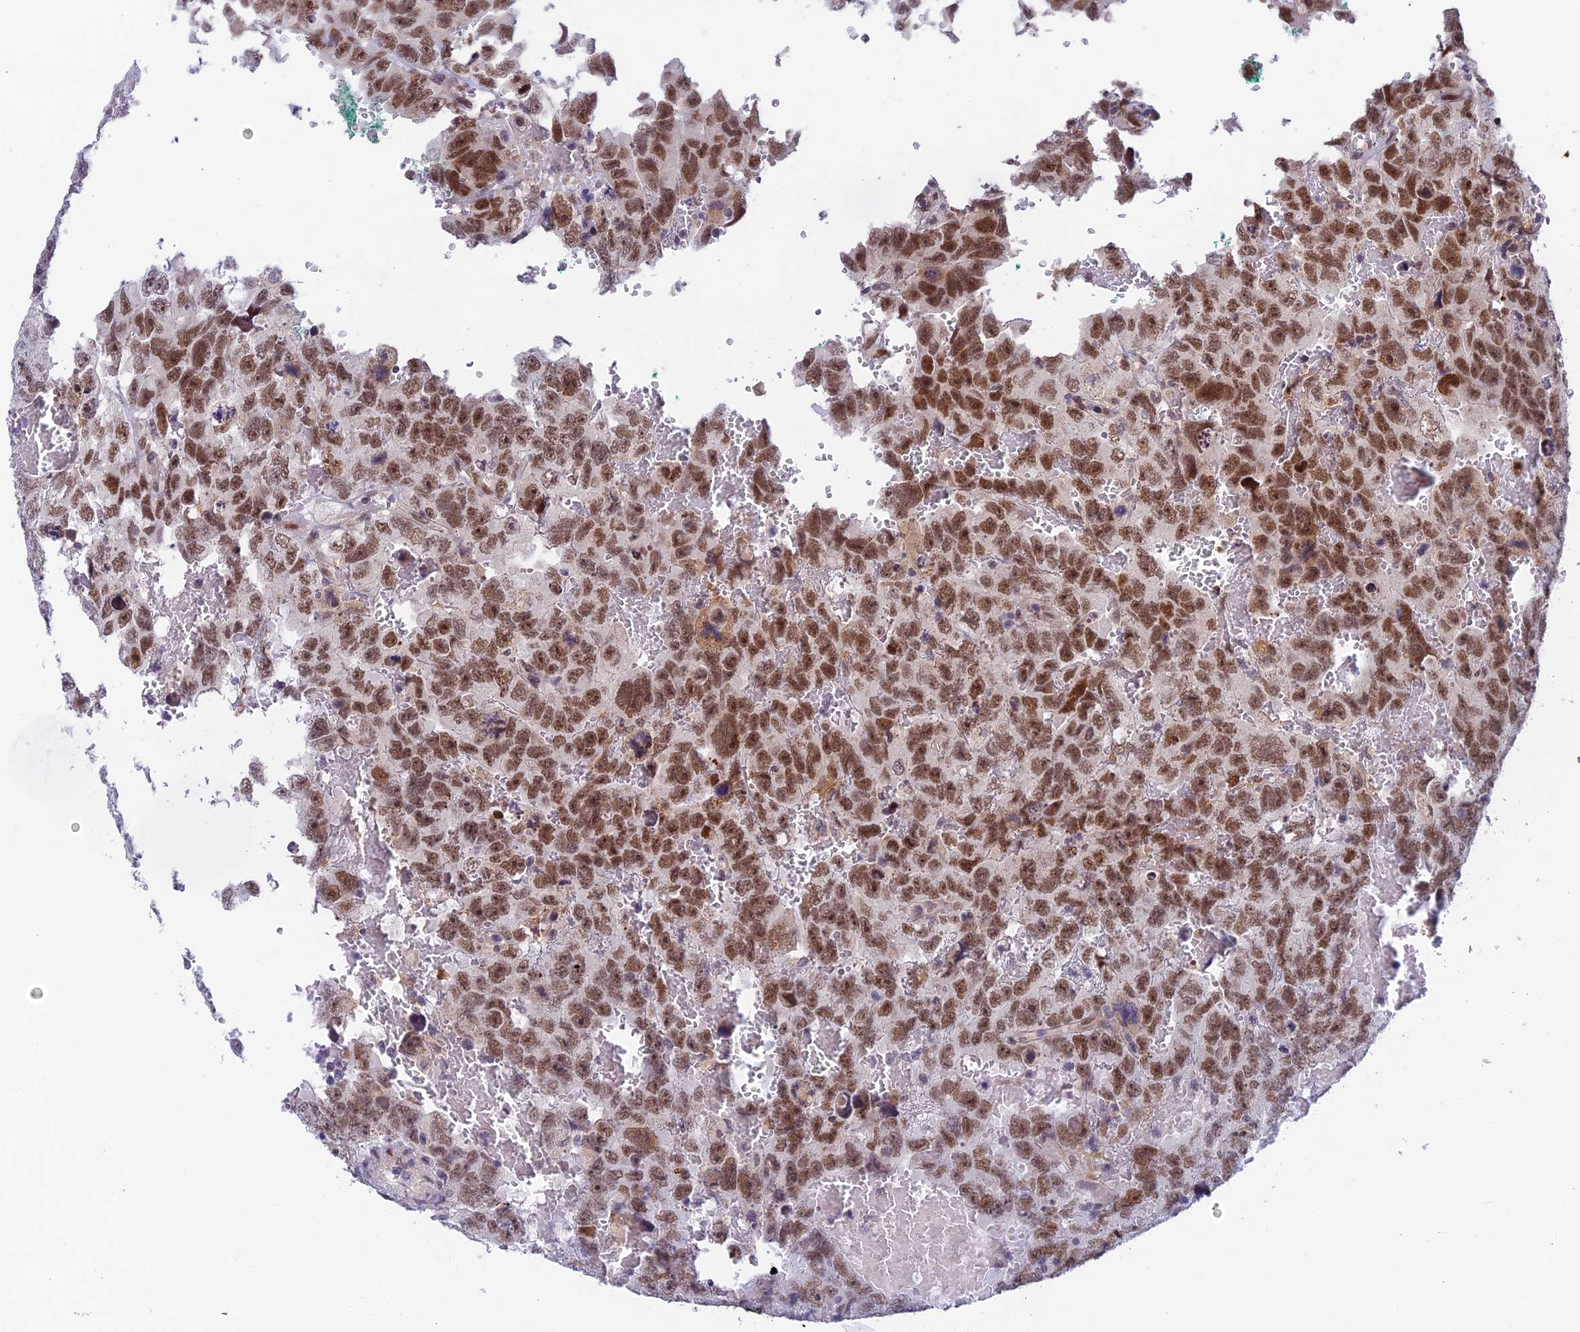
{"staining": {"intensity": "moderate", "quantity": ">75%", "location": "nuclear"}, "tissue": "testis cancer", "cell_type": "Tumor cells", "image_type": "cancer", "snomed": [{"axis": "morphology", "description": "Carcinoma, Embryonal, NOS"}, {"axis": "topography", "description": "Testis"}], "caption": "DAB (3,3'-diaminobenzidine) immunohistochemical staining of testis embryonal carcinoma displays moderate nuclear protein positivity in about >75% of tumor cells. (Stains: DAB in brown, nuclei in blue, Microscopy: brightfield microscopy at high magnification).", "gene": "NSMCE1", "patient": {"sex": "male", "age": 45}}